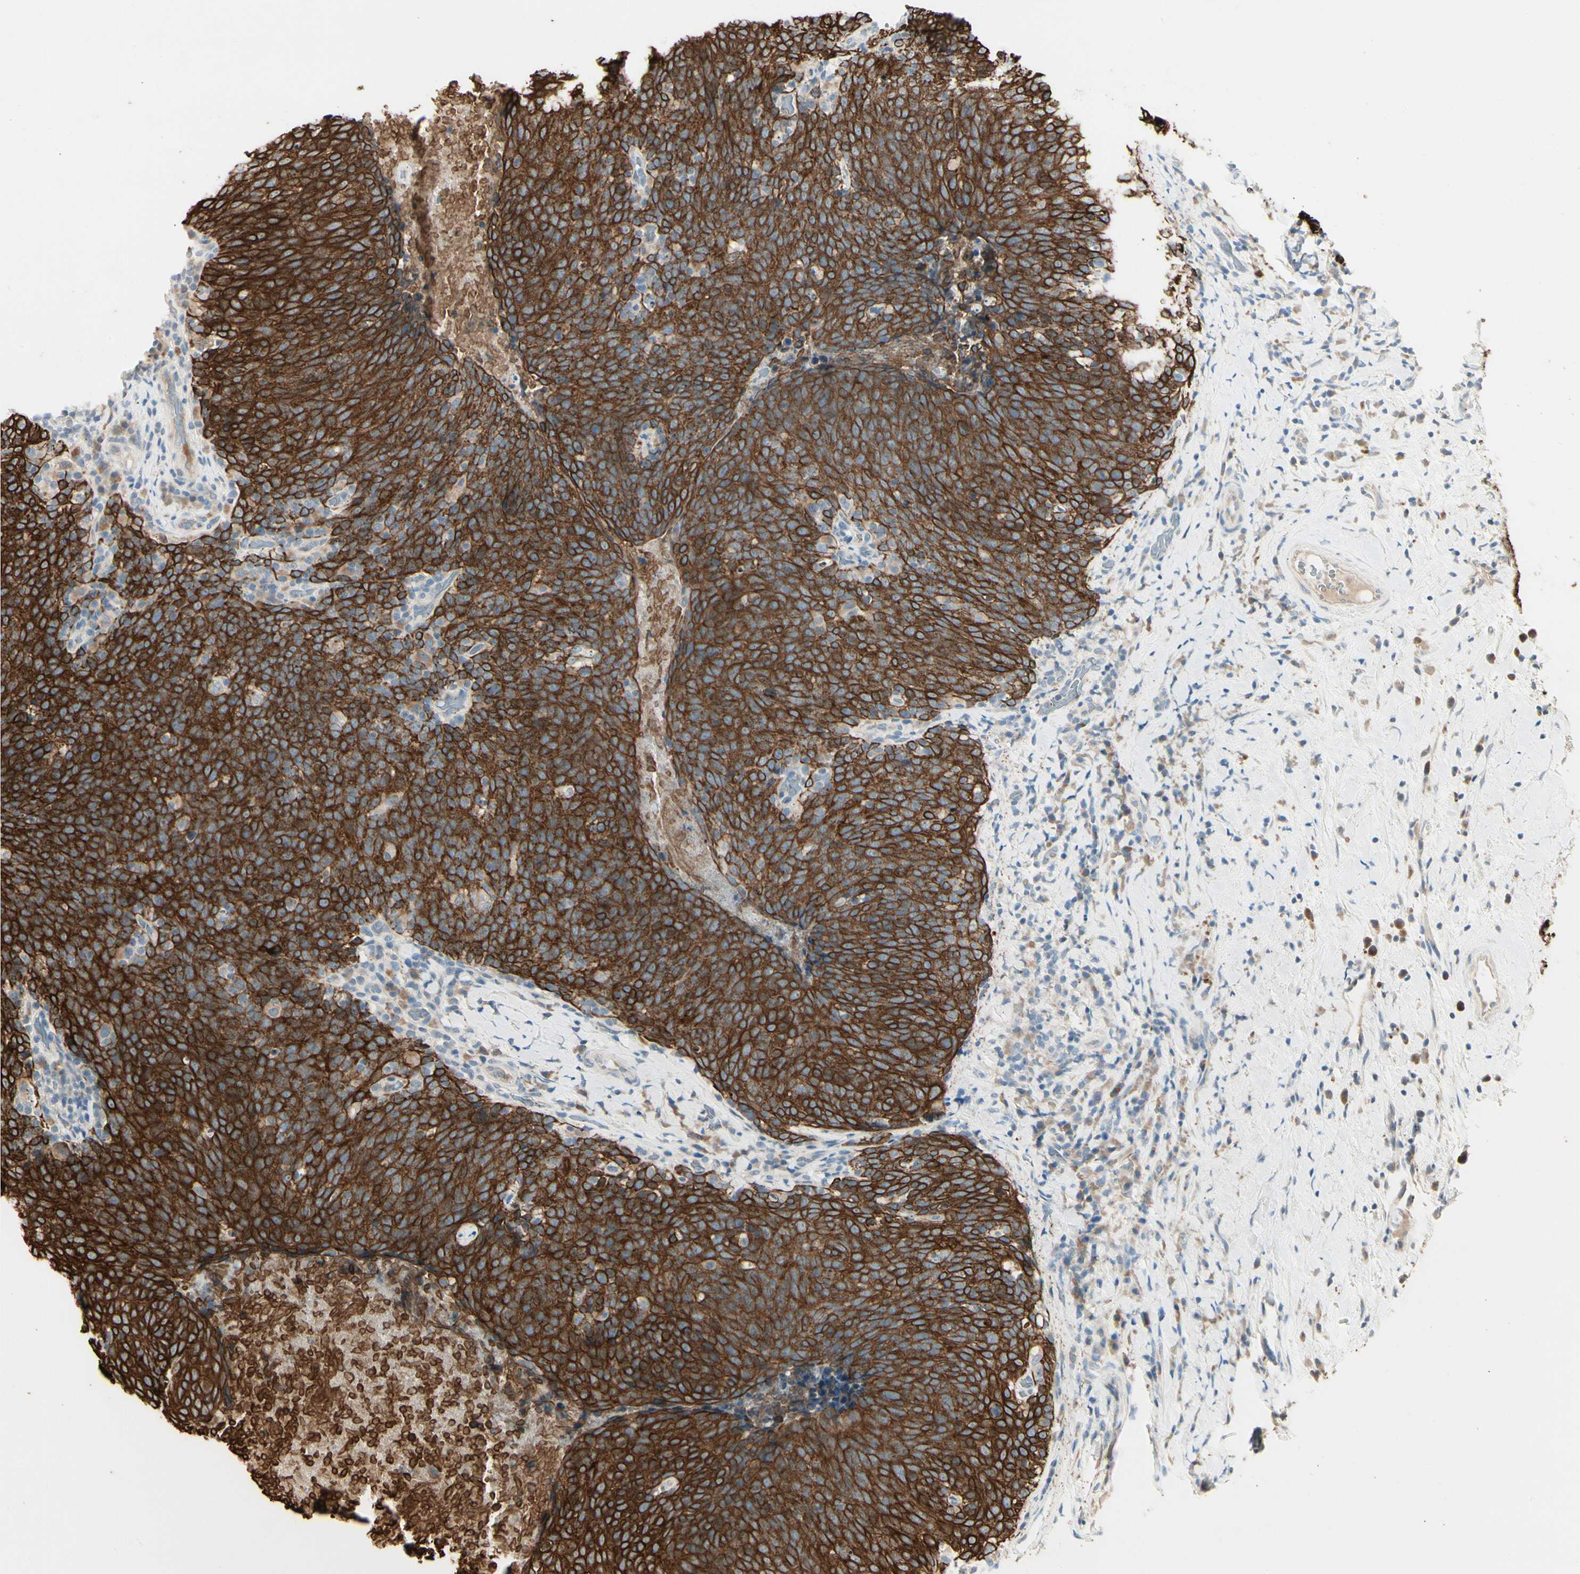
{"staining": {"intensity": "strong", "quantity": ">75%", "location": "cytoplasmic/membranous"}, "tissue": "head and neck cancer", "cell_type": "Tumor cells", "image_type": "cancer", "snomed": [{"axis": "morphology", "description": "Squamous cell carcinoma, NOS"}, {"axis": "morphology", "description": "Squamous cell carcinoma, metastatic, NOS"}, {"axis": "topography", "description": "Lymph node"}, {"axis": "topography", "description": "Head-Neck"}], "caption": "Human metastatic squamous cell carcinoma (head and neck) stained for a protein (brown) exhibits strong cytoplasmic/membranous positive positivity in approximately >75% of tumor cells.", "gene": "SKIL", "patient": {"sex": "male", "age": 62}}